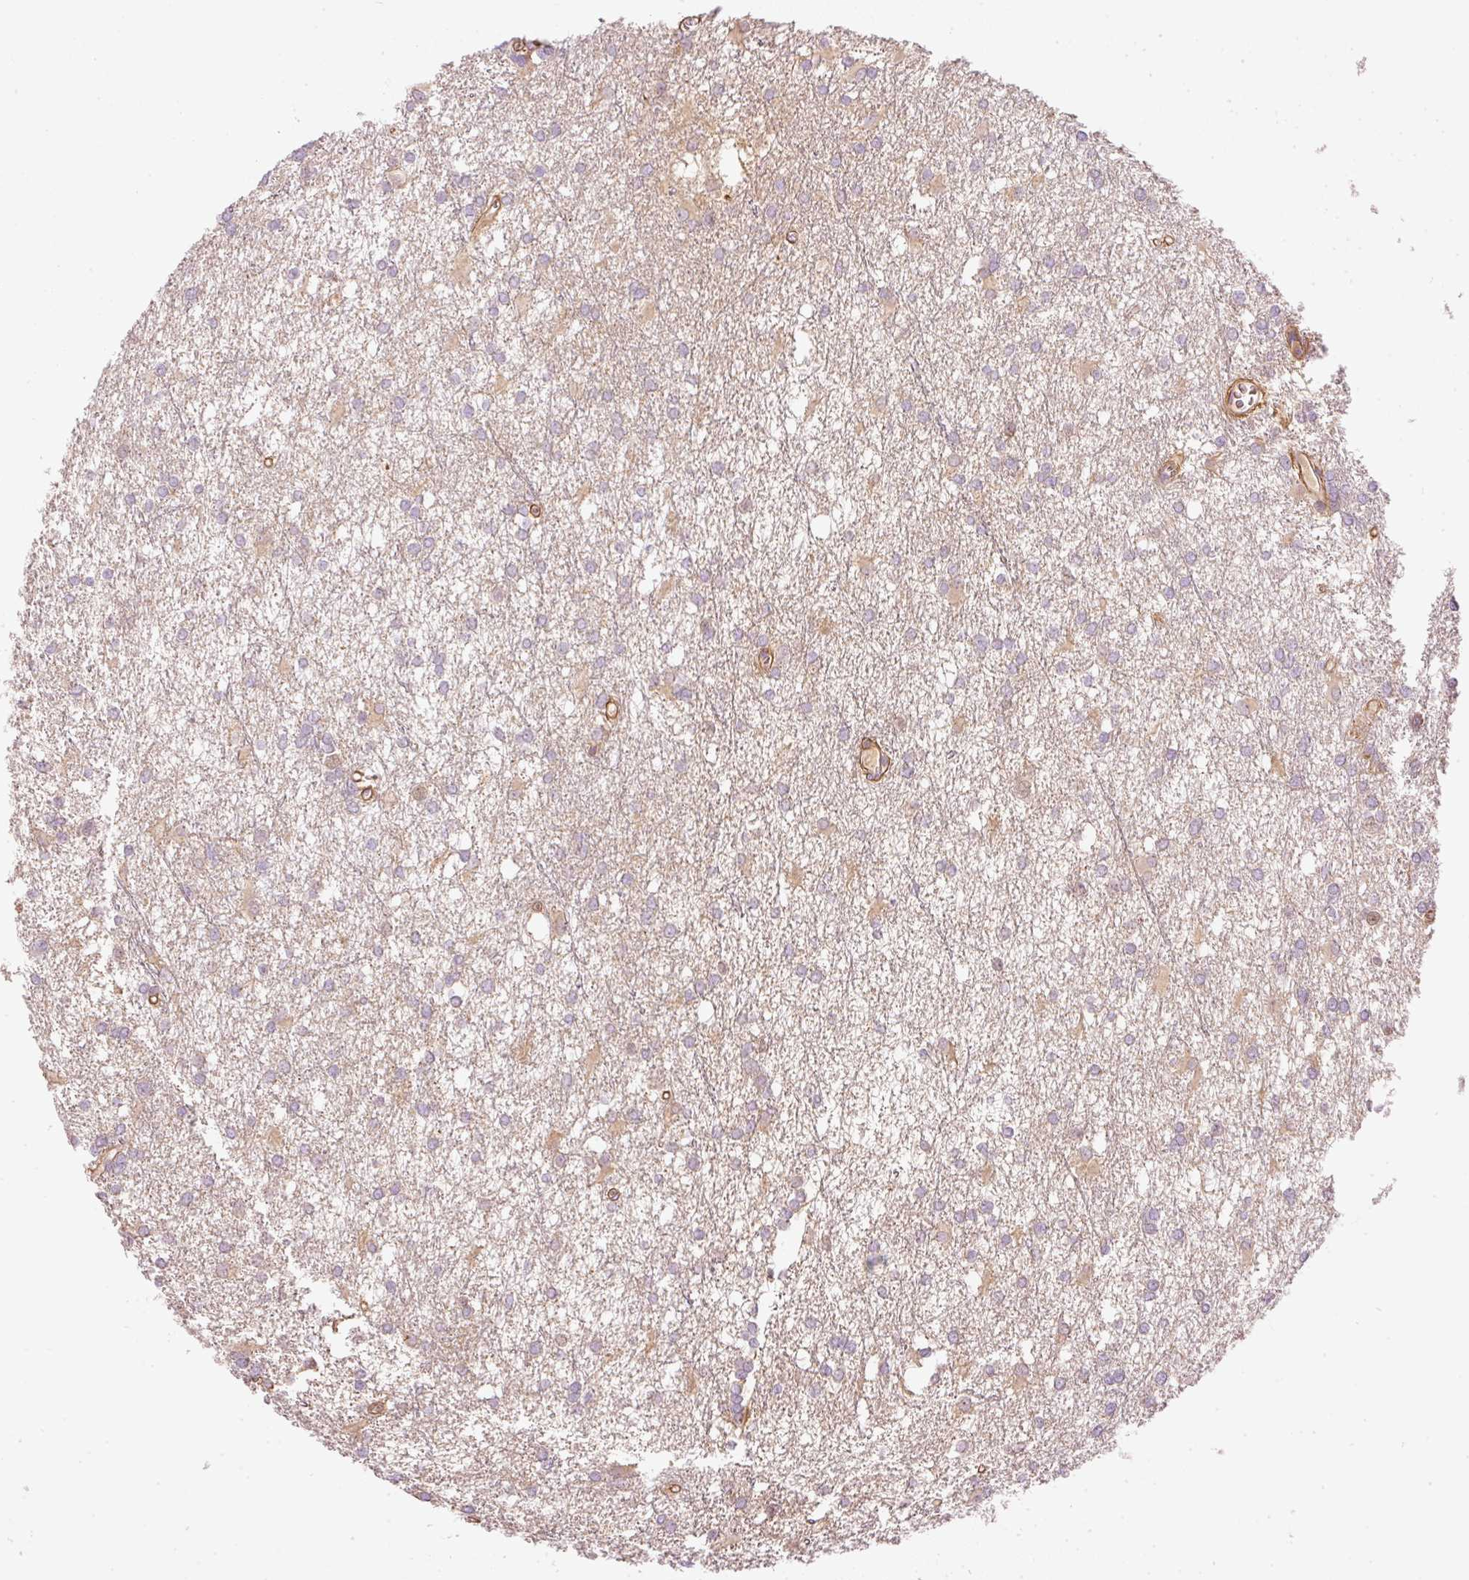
{"staining": {"intensity": "negative", "quantity": "none", "location": "none"}, "tissue": "glioma", "cell_type": "Tumor cells", "image_type": "cancer", "snomed": [{"axis": "morphology", "description": "Glioma, malignant, High grade"}, {"axis": "topography", "description": "Brain"}], "caption": "A photomicrograph of human malignant glioma (high-grade) is negative for staining in tumor cells.", "gene": "OSR2", "patient": {"sex": "male", "age": 48}}